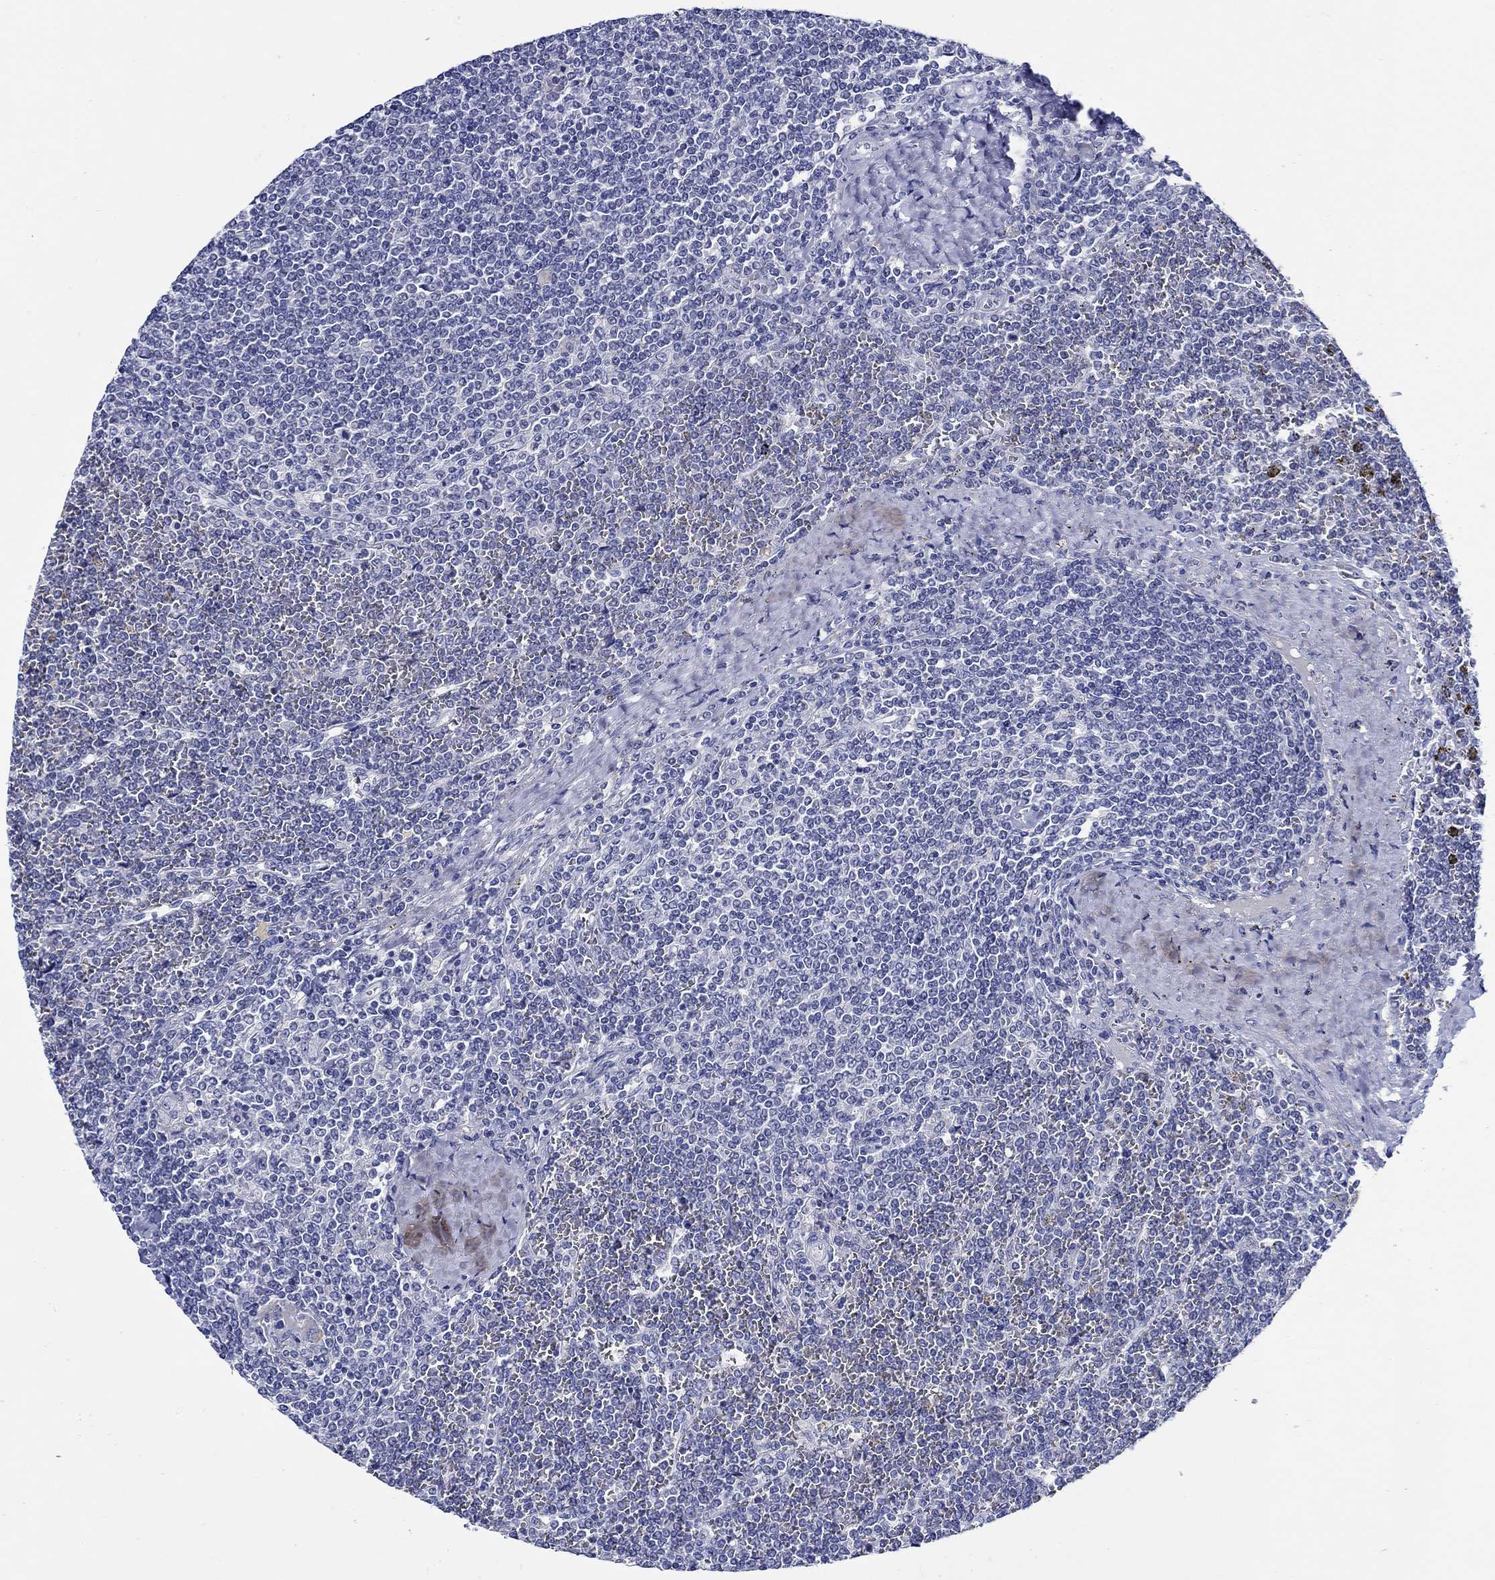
{"staining": {"intensity": "negative", "quantity": "none", "location": "none"}, "tissue": "lymphoma", "cell_type": "Tumor cells", "image_type": "cancer", "snomed": [{"axis": "morphology", "description": "Malignant lymphoma, non-Hodgkin's type, Low grade"}, {"axis": "topography", "description": "Spleen"}], "caption": "Tumor cells show no significant protein positivity in low-grade malignant lymphoma, non-Hodgkin's type.", "gene": "MC2R", "patient": {"sex": "female", "age": 19}}